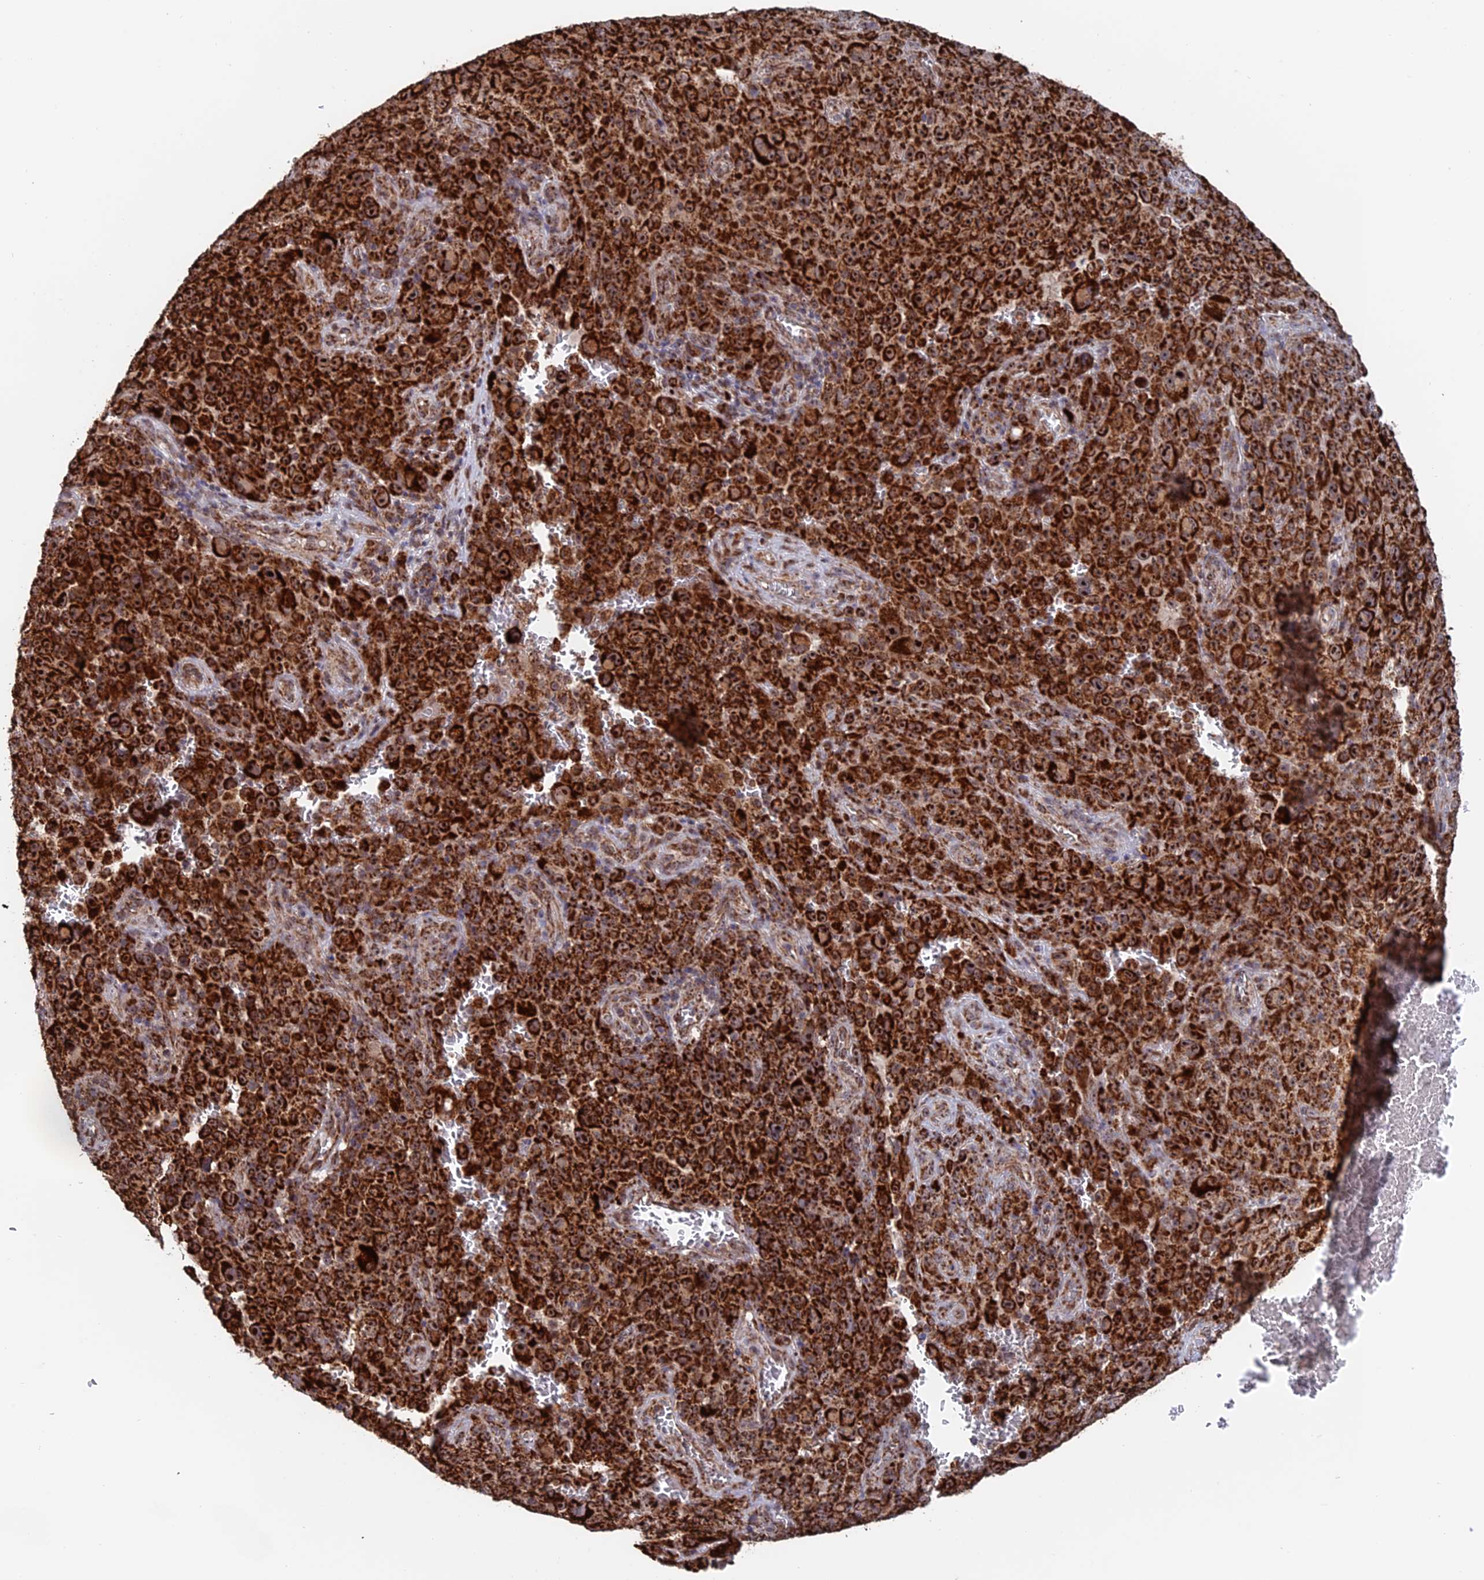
{"staining": {"intensity": "strong", "quantity": ">75%", "location": "cytoplasmic/membranous,nuclear"}, "tissue": "melanoma", "cell_type": "Tumor cells", "image_type": "cancer", "snomed": [{"axis": "morphology", "description": "Malignant melanoma, NOS"}, {"axis": "topography", "description": "Skin"}], "caption": "Protein staining of melanoma tissue displays strong cytoplasmic/membranous and nuclear staining in approximately >75% of tumor cells. The staining was performed using DAB (3,3'-diaminobenzidine), with brown indicating positive protein expression. Nuclei are stained blue with hematoxylin.", "gene": "DTYMK", "patient": {"sex": "female", "age": 82}}